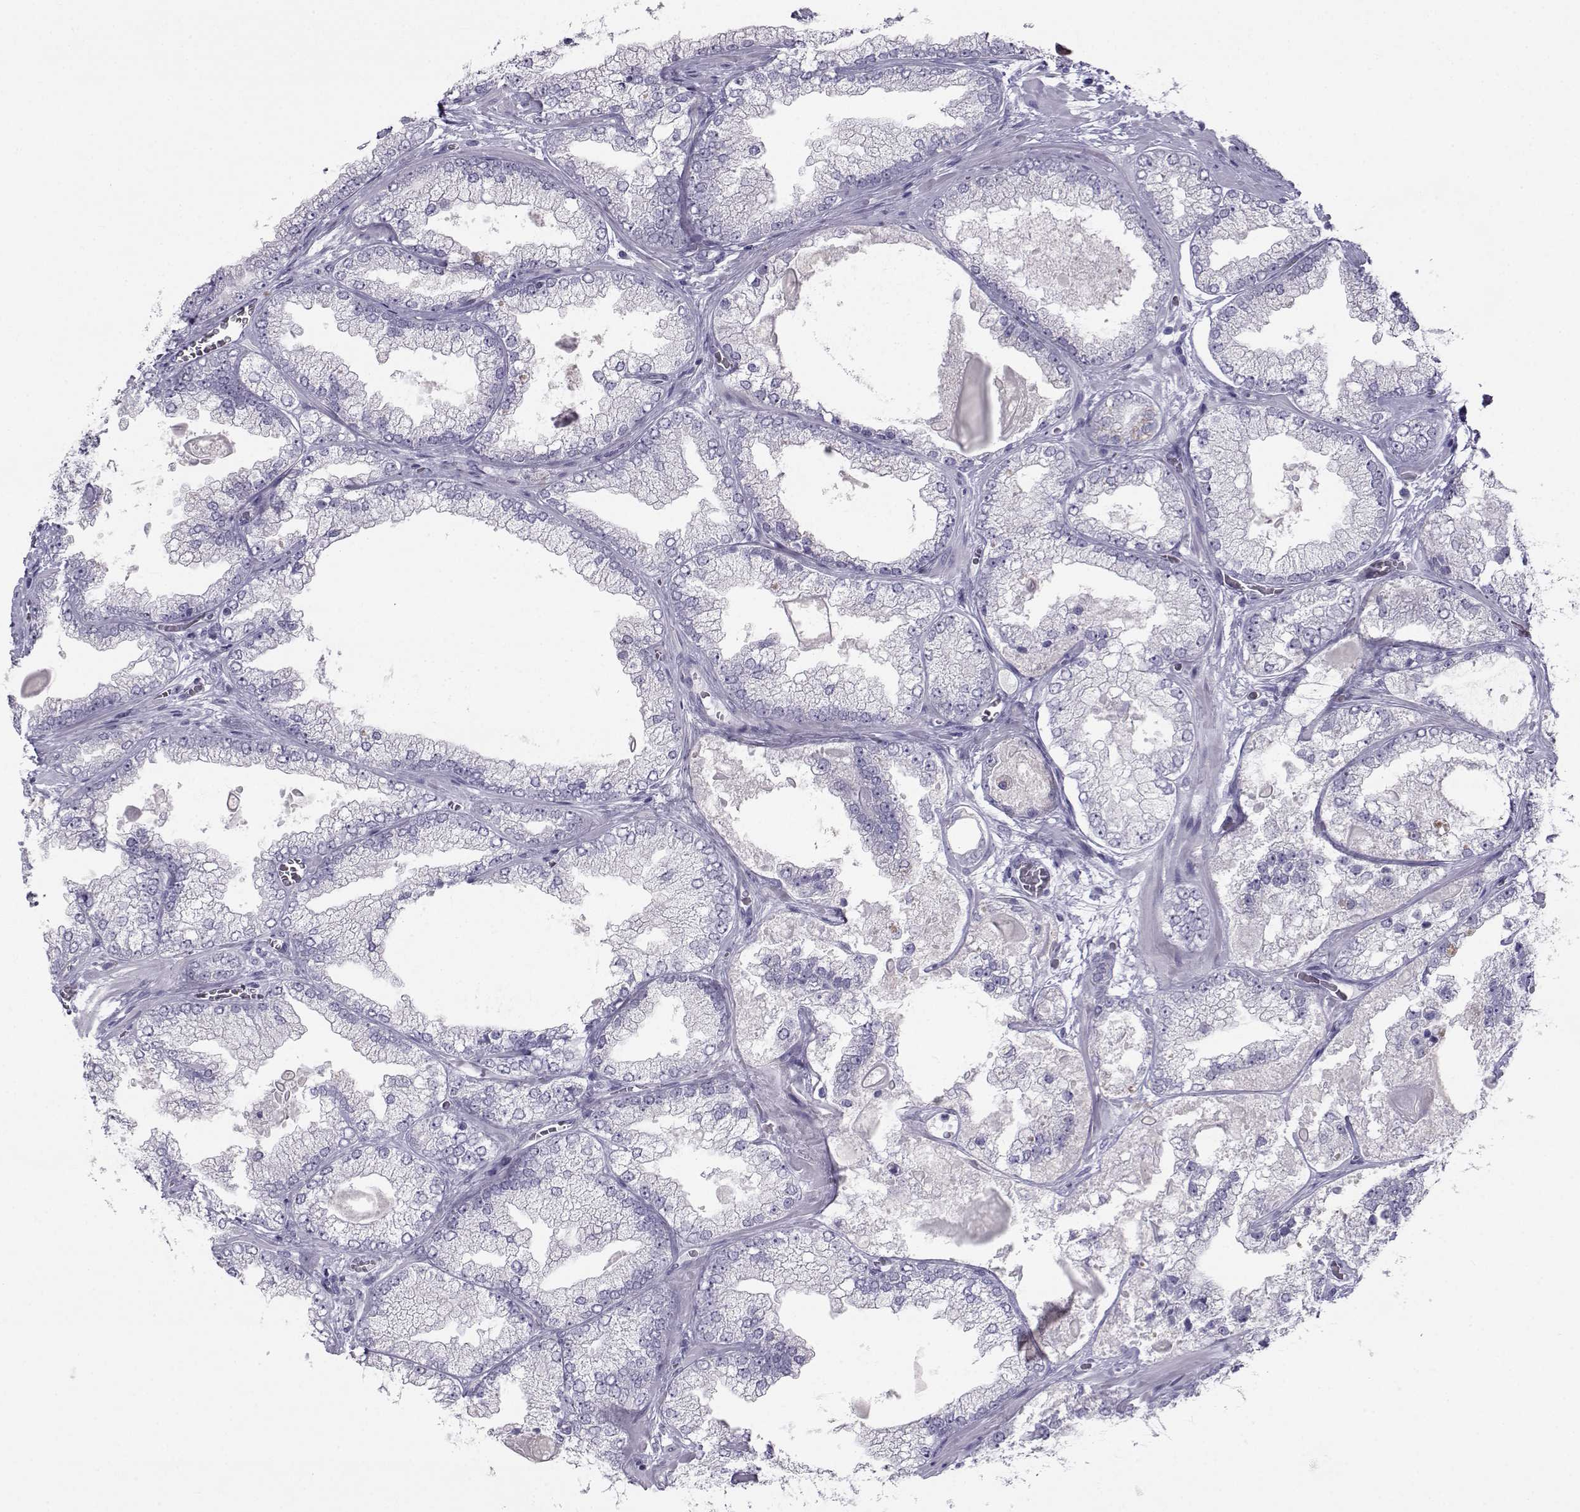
{"staining": {"intensity": "negative", "quantity": "none", "location": "none"}, "tissue": "prostate cancer", "cell_type": "Tumor cells", "image_type": "cancer", "snomed": [{"axis": "morphology", "description": "Adenocarcinoma, Low grade"}, {"axis": "topography", "description": "Prostate"}], "caption": "Immunohistochemistry (IHC) image of human prostate cancer stained for a protein (brown), which shows no positivity in tumor cells.", "gene": "PCSK1N", "patient": {"sex": "male", "age": 57}}